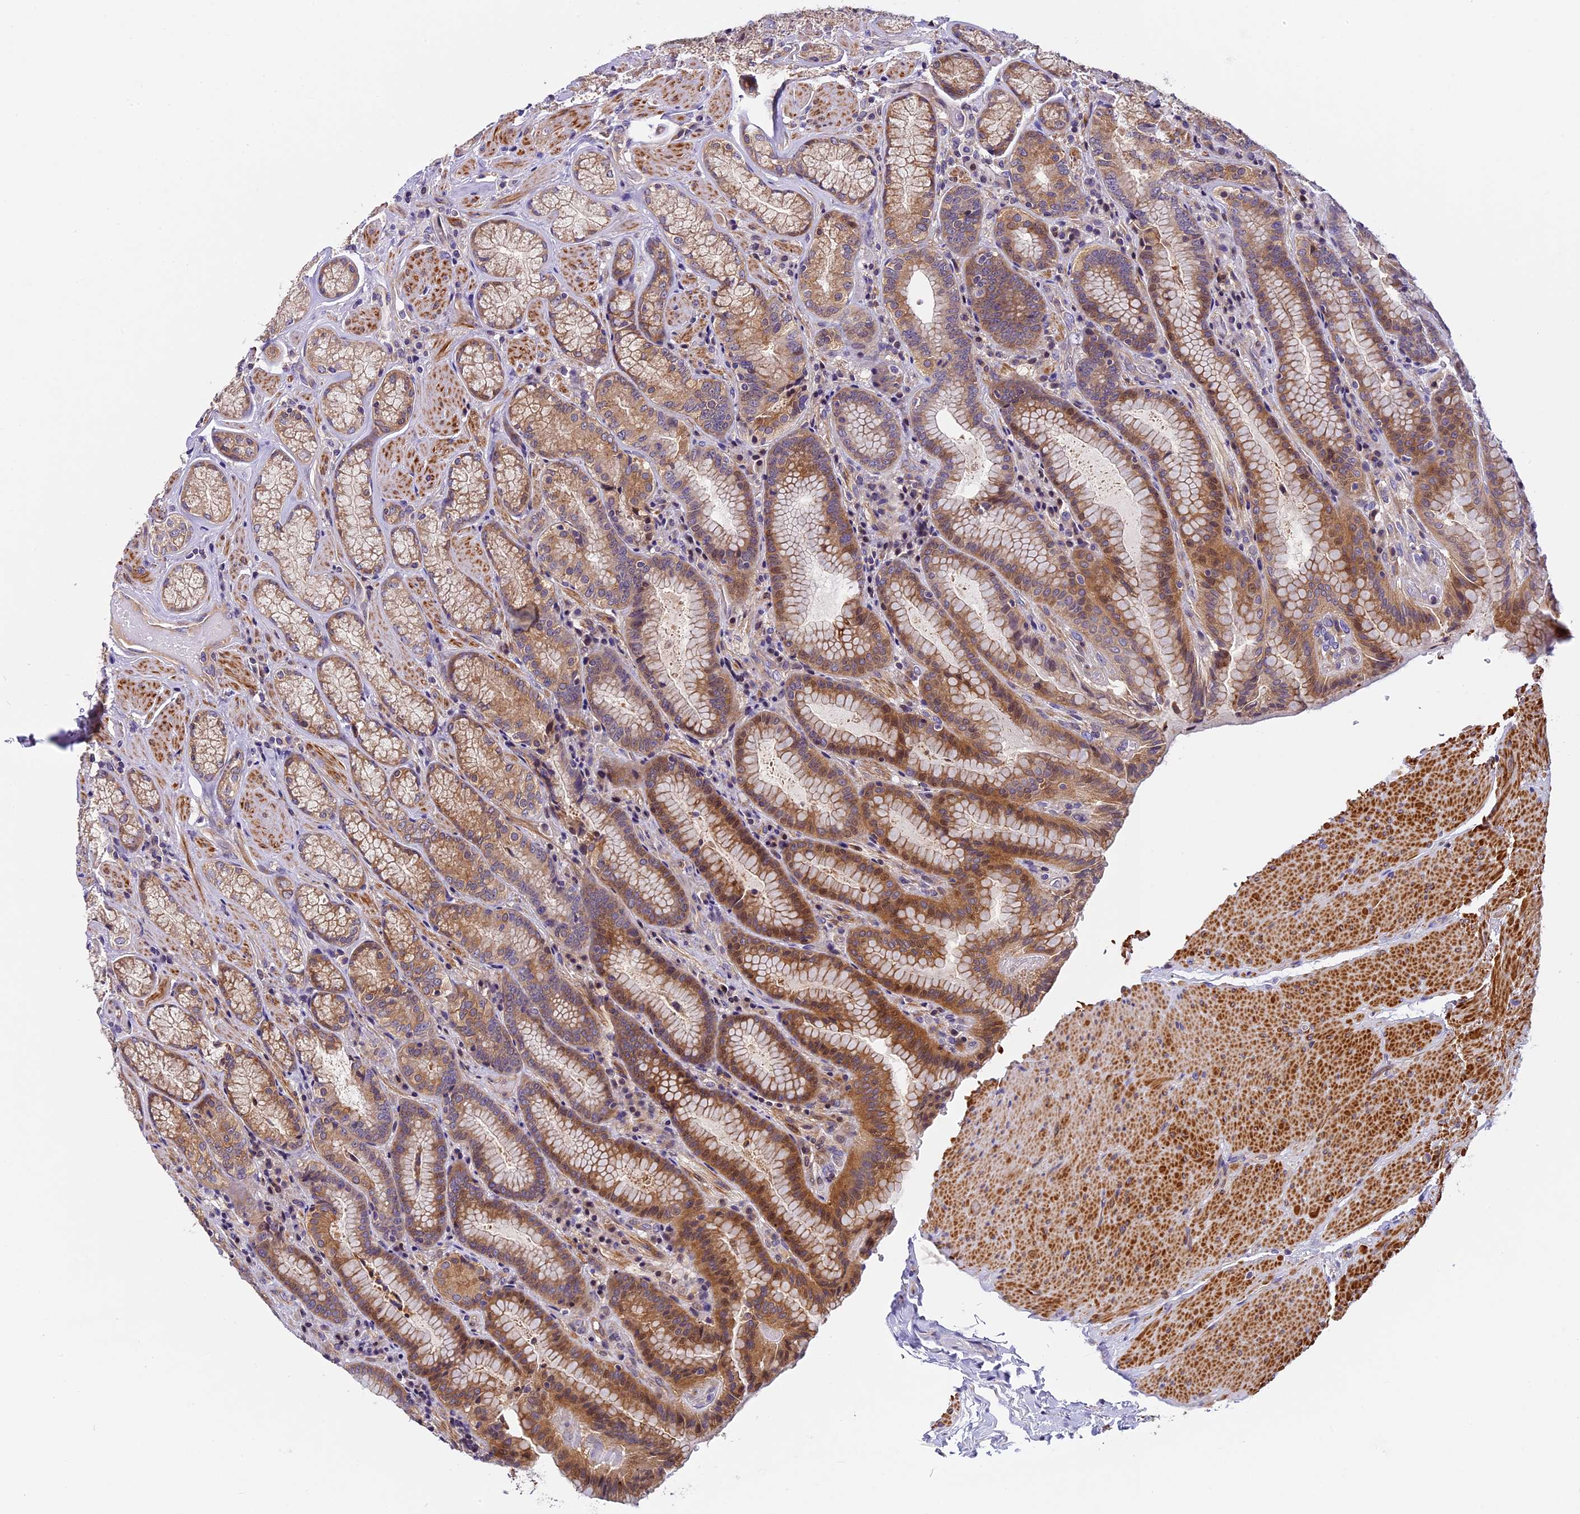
{"staining": {"intensity": "moderate", "quantity": ">75%", "location": "cytoplasmic/membranous"}, "tissue": "stomach", "cell_type": "Glandular cells", "image_type": "normal", "snomed": [{"axis": "morphology", "description": "Normal tissue, NOS"}, {"axis": "topography", "description": "Stomach, upper"}, {"axis": "topography", "description": "Stomach, lower"}], "caption": "Stomach stained with immunohistochemistry (IHC) displays moderate cytoplasmic/membranous staining in about >75% of glandular cells. (DAB = brown stain, brightfield microscopy at high magnification).", "gene": "FAM98C", "patient": {"sex": "female", "age": 76}}